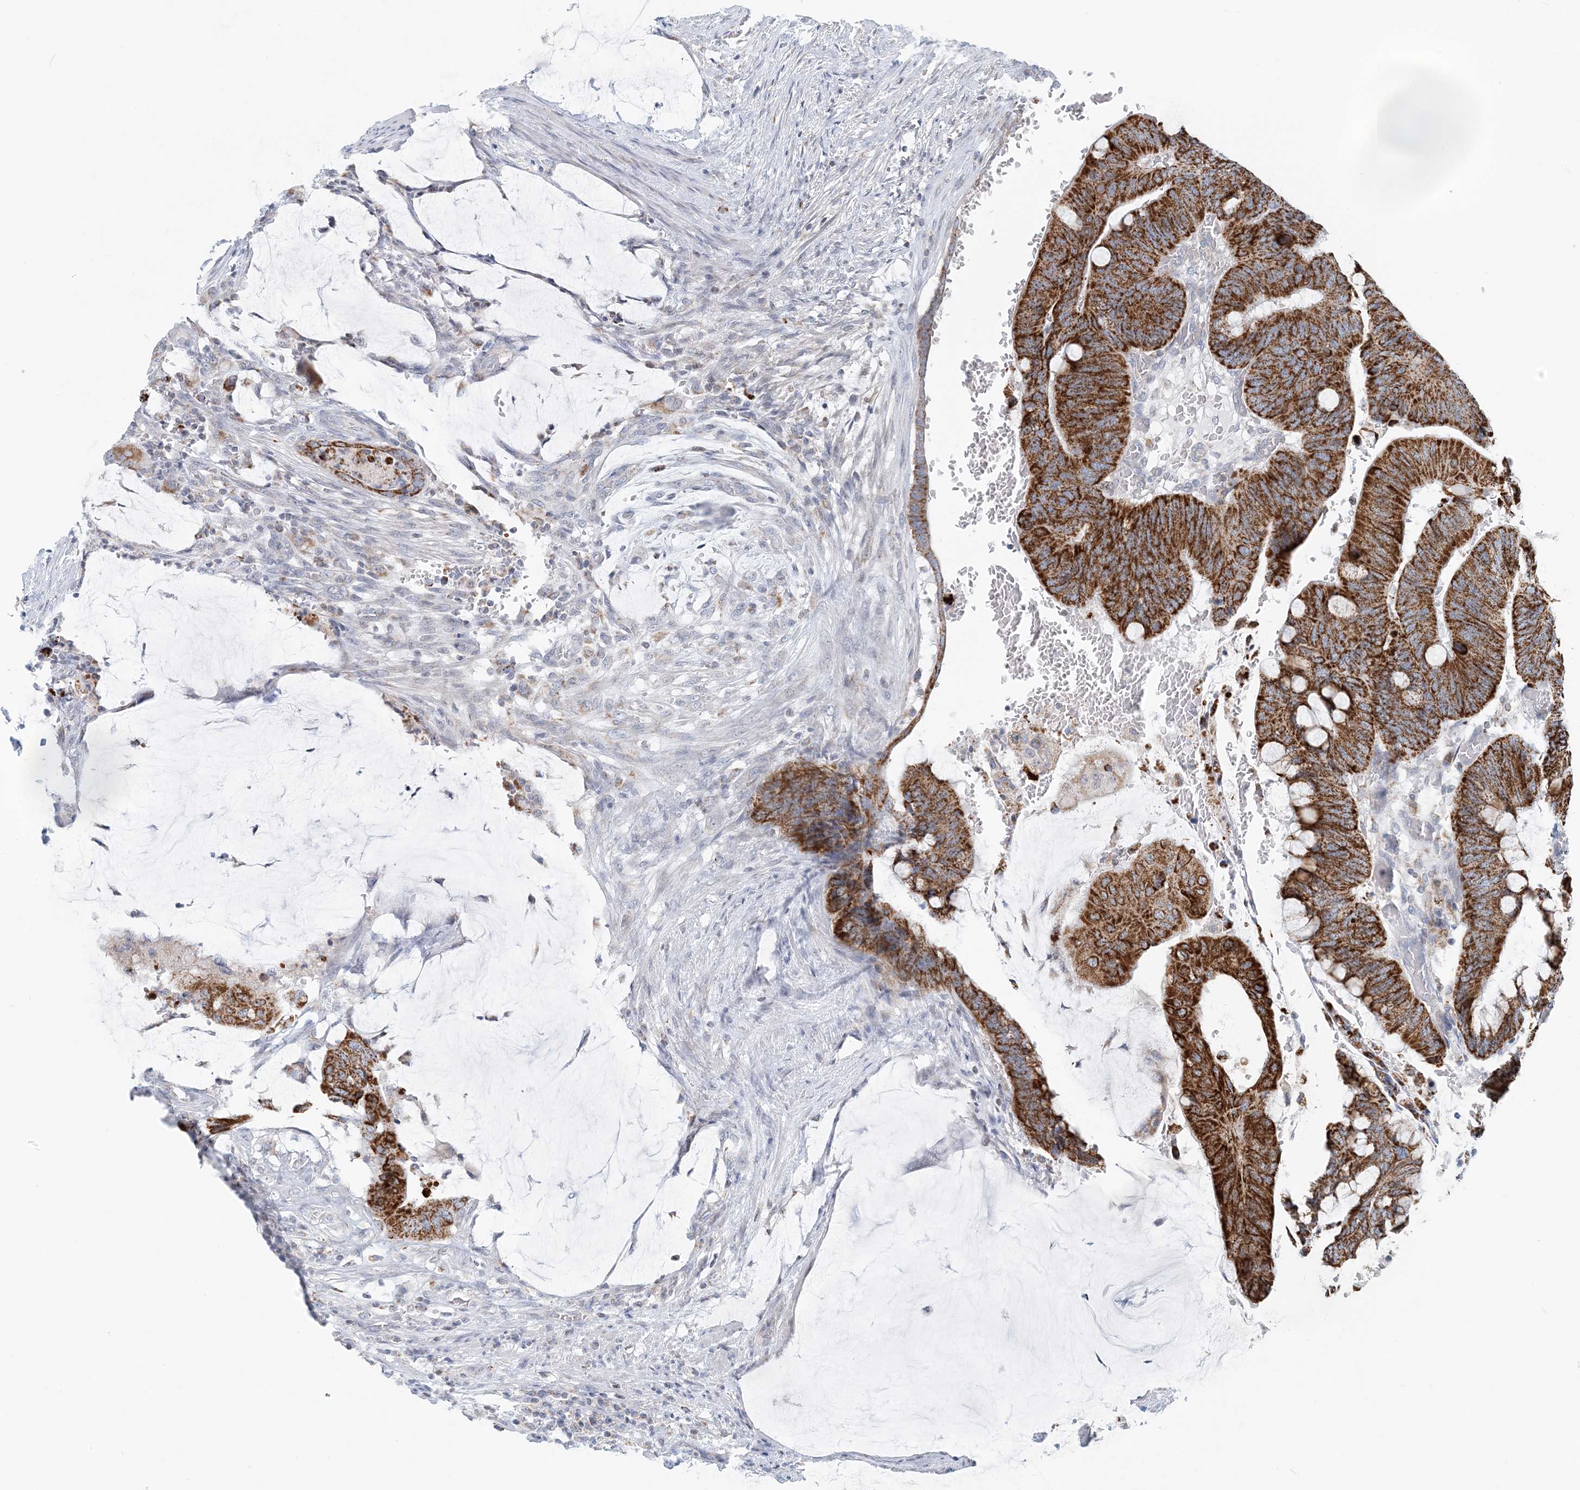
{"staining": {"intensity": "strong", "quantity": ">75%", "location": "cytoplasmic/membranous"}, "tissue": "colorectal cancer", "cell_type": "Tumor cells", "image_type": "cancer", "snomed": [{"axis": "morphology", "description": "Normal tissue, NOS"}, {"axis": "morphology", "description": "Adenocarcinoma, NOS"}, {"axis": "topography", "description": "Rectum"}, {"axis": "topography", "description": "Peripheral nerve tissue"}], "caption": "Immunohistochemical staining of colorectal cancer exhibits high levels of strong cytoplasmic/membranous protein positivity in about >75% of tumor cells.", "gene": "BDH1", "patient": {"sex": "male", "age": 92}}